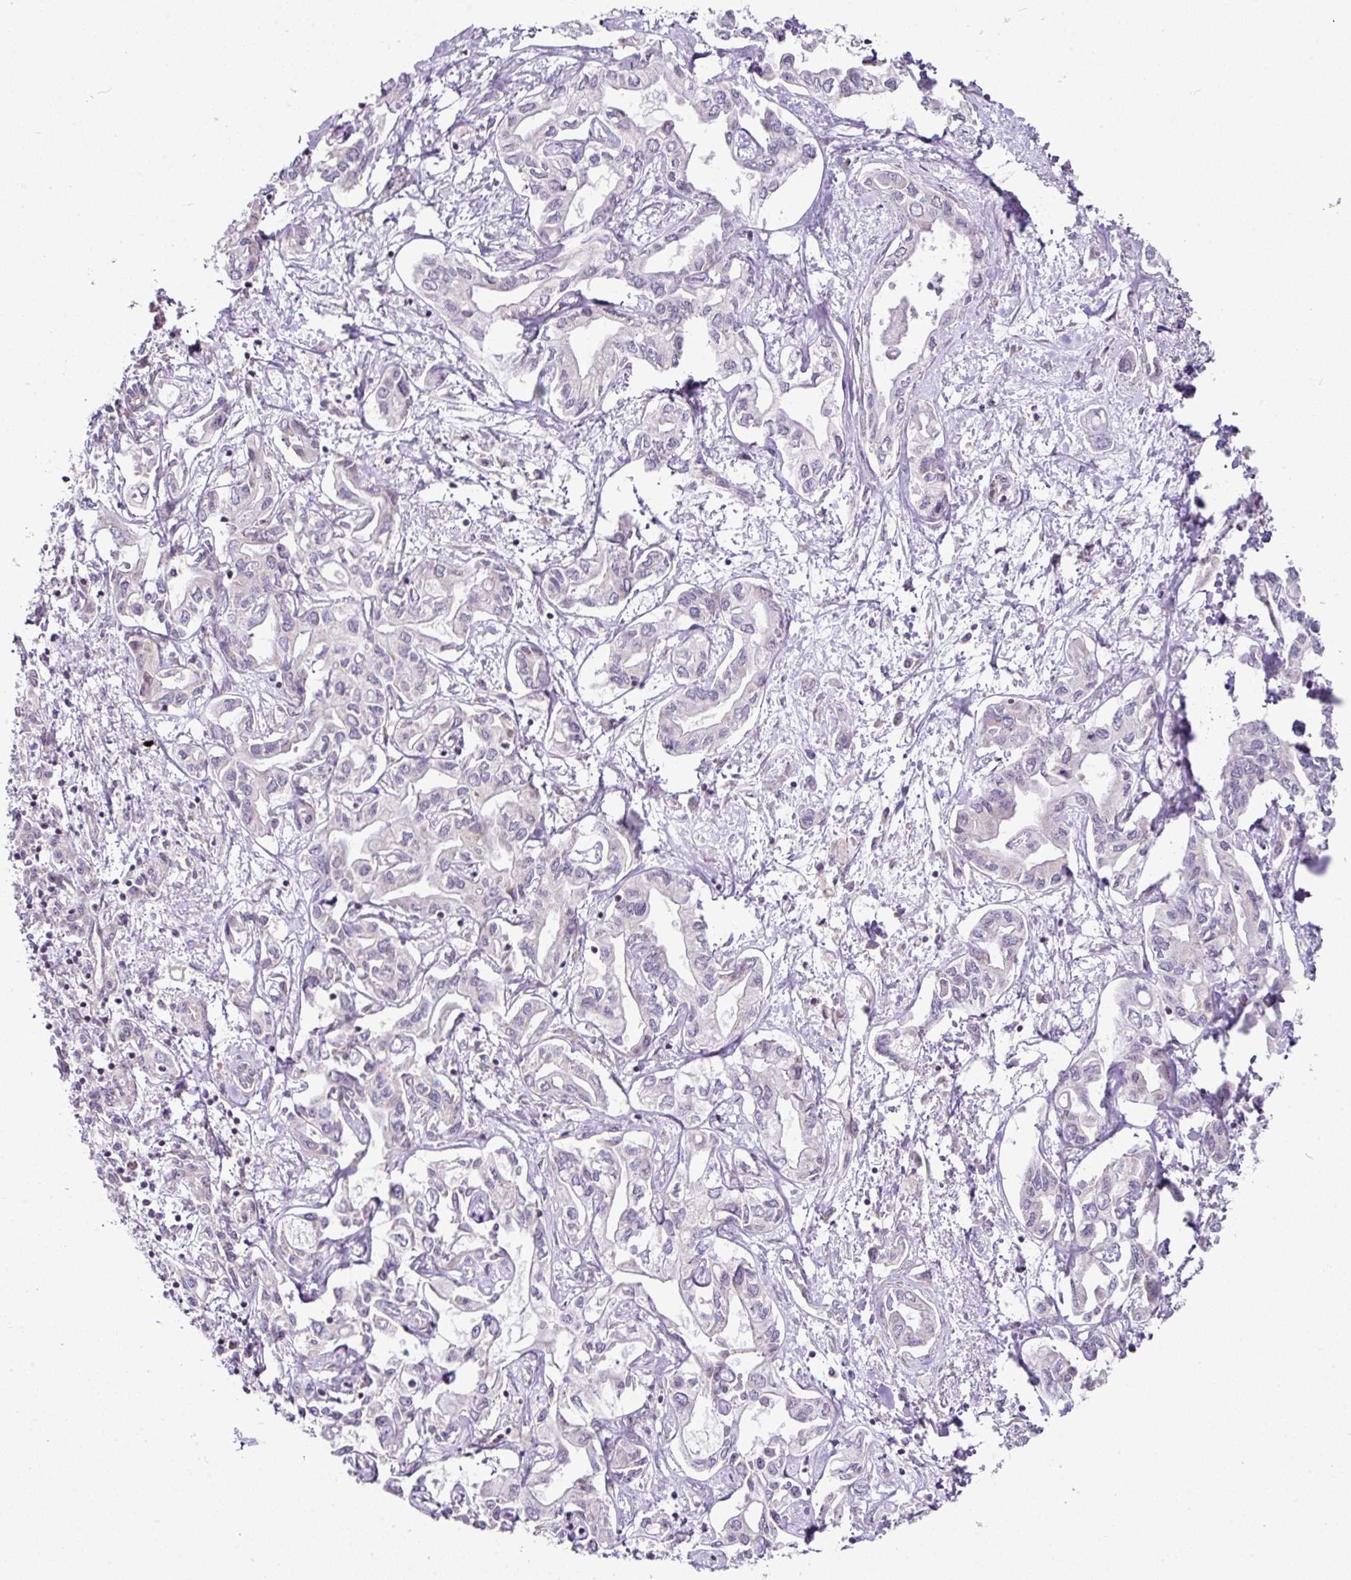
{"staining": {"intensity": "negative", "quantity": "none", "location": "none"}, "tissue": "liver cancer", "cell_type": "Tumor cells", "image_type": "cancer", "snomed": [{"axis": "morphology", "description": "Cholangiocarcinoma"}, {"axis": "topography", "description": "Liver"}], "caption": "A photomicrograph of liver cancer (cholangiocarcinoma) stained for a protein reveals no brown staining in tumor cells.", "gene": "FAM32A", "patient": {"sex": "female", "age": 64}}